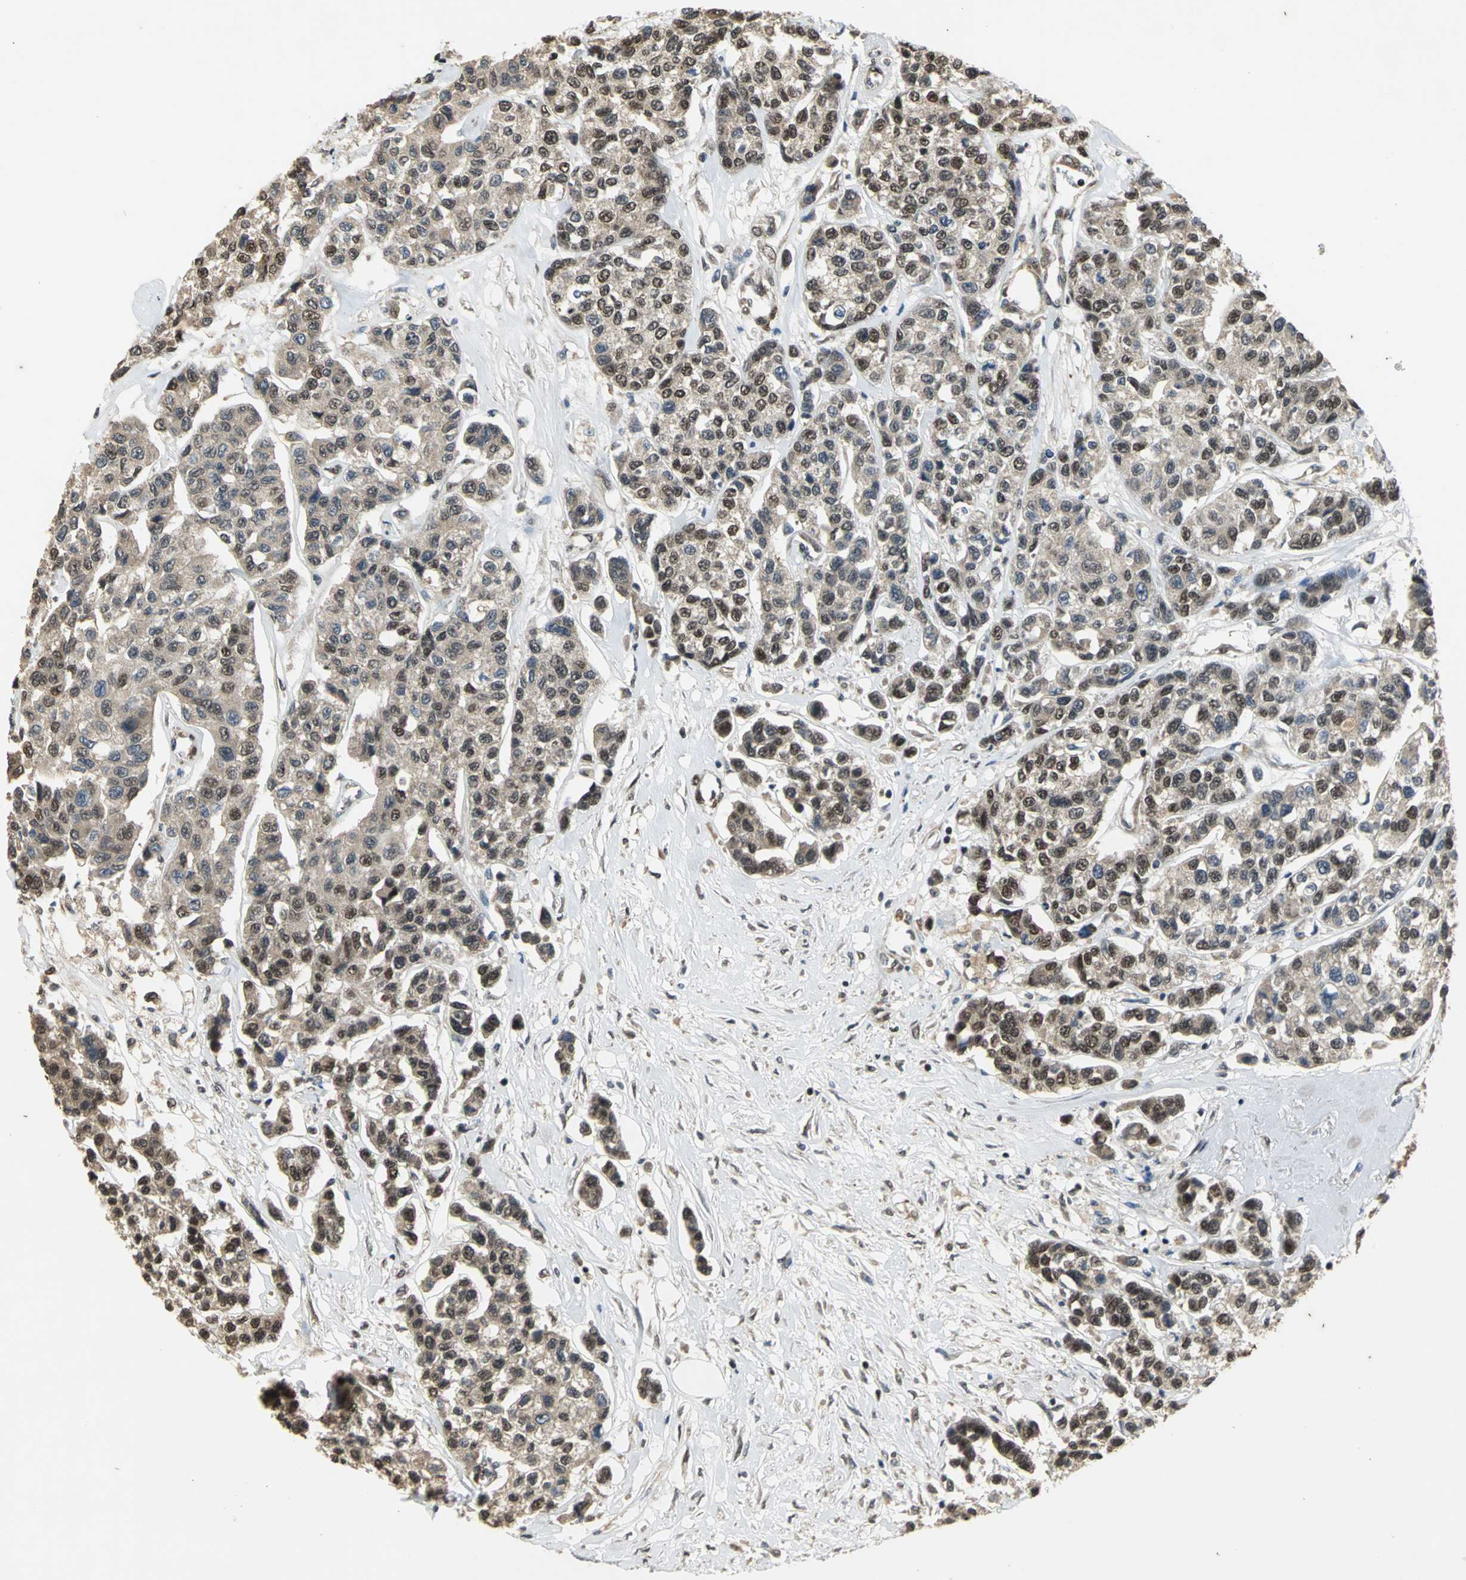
{"staining": {"intensity": "weak", "quantity": "<25%", "location": "nuclear"}, "tissue": "breast cancer", "cell_type": "Tumor cells", "image_type": "cancer", "snomed": [{"axis": "morphology", "description": "Duct carcinoma"}, {"axis": "topography", "description": "Breast"}], "caption": "IHC image of neoplastic tissue: breast cancer stained with DAB shows no significant protein expression in tumor cells. (DAB immunohistochemistry (IHC), high magnification).", "gene": "NOTCH3", "patient": {"sex": "female", "age": 51}}